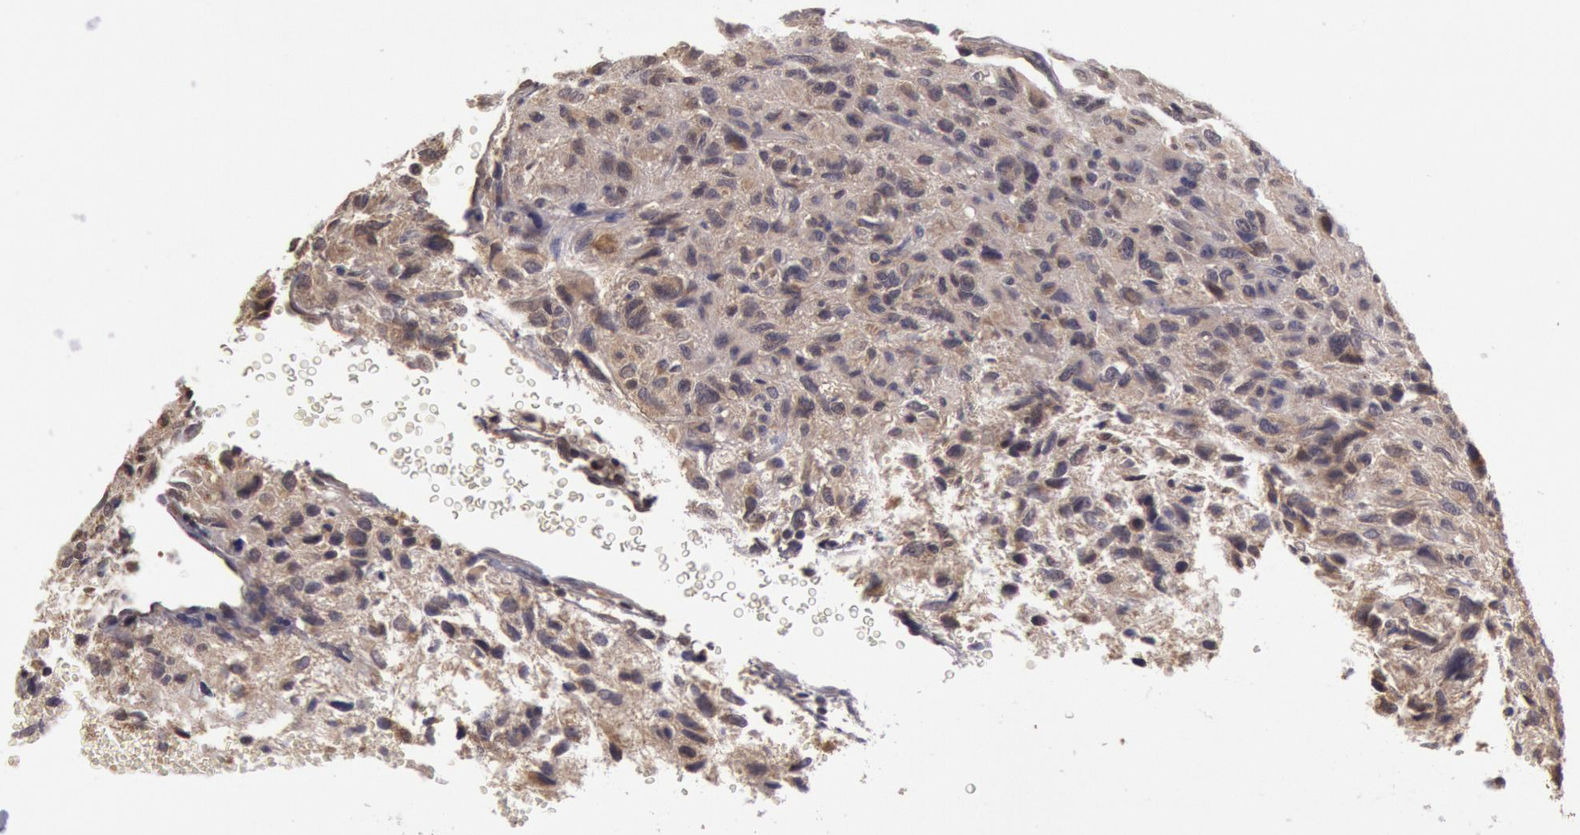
{"staining": {"intensity": "weak", "quantity": ">75%", "location": "cytoplasmic/membranous"}, "tissue": "glioma", "cell_type": "Tumor cells", "image_type": "cancer", "snomed": [{"axis": "morphology", "description": "Glioma, malignant, High grade"}, {"axis": "topography", "description": "Brain"}], "caption": "Protein staining demonstrates weak cytoplasmic/membranous staining in about >75% of tumor cells in glioma.", "gene": "MPST", "patient": {"sex": "female", "age": 60}}